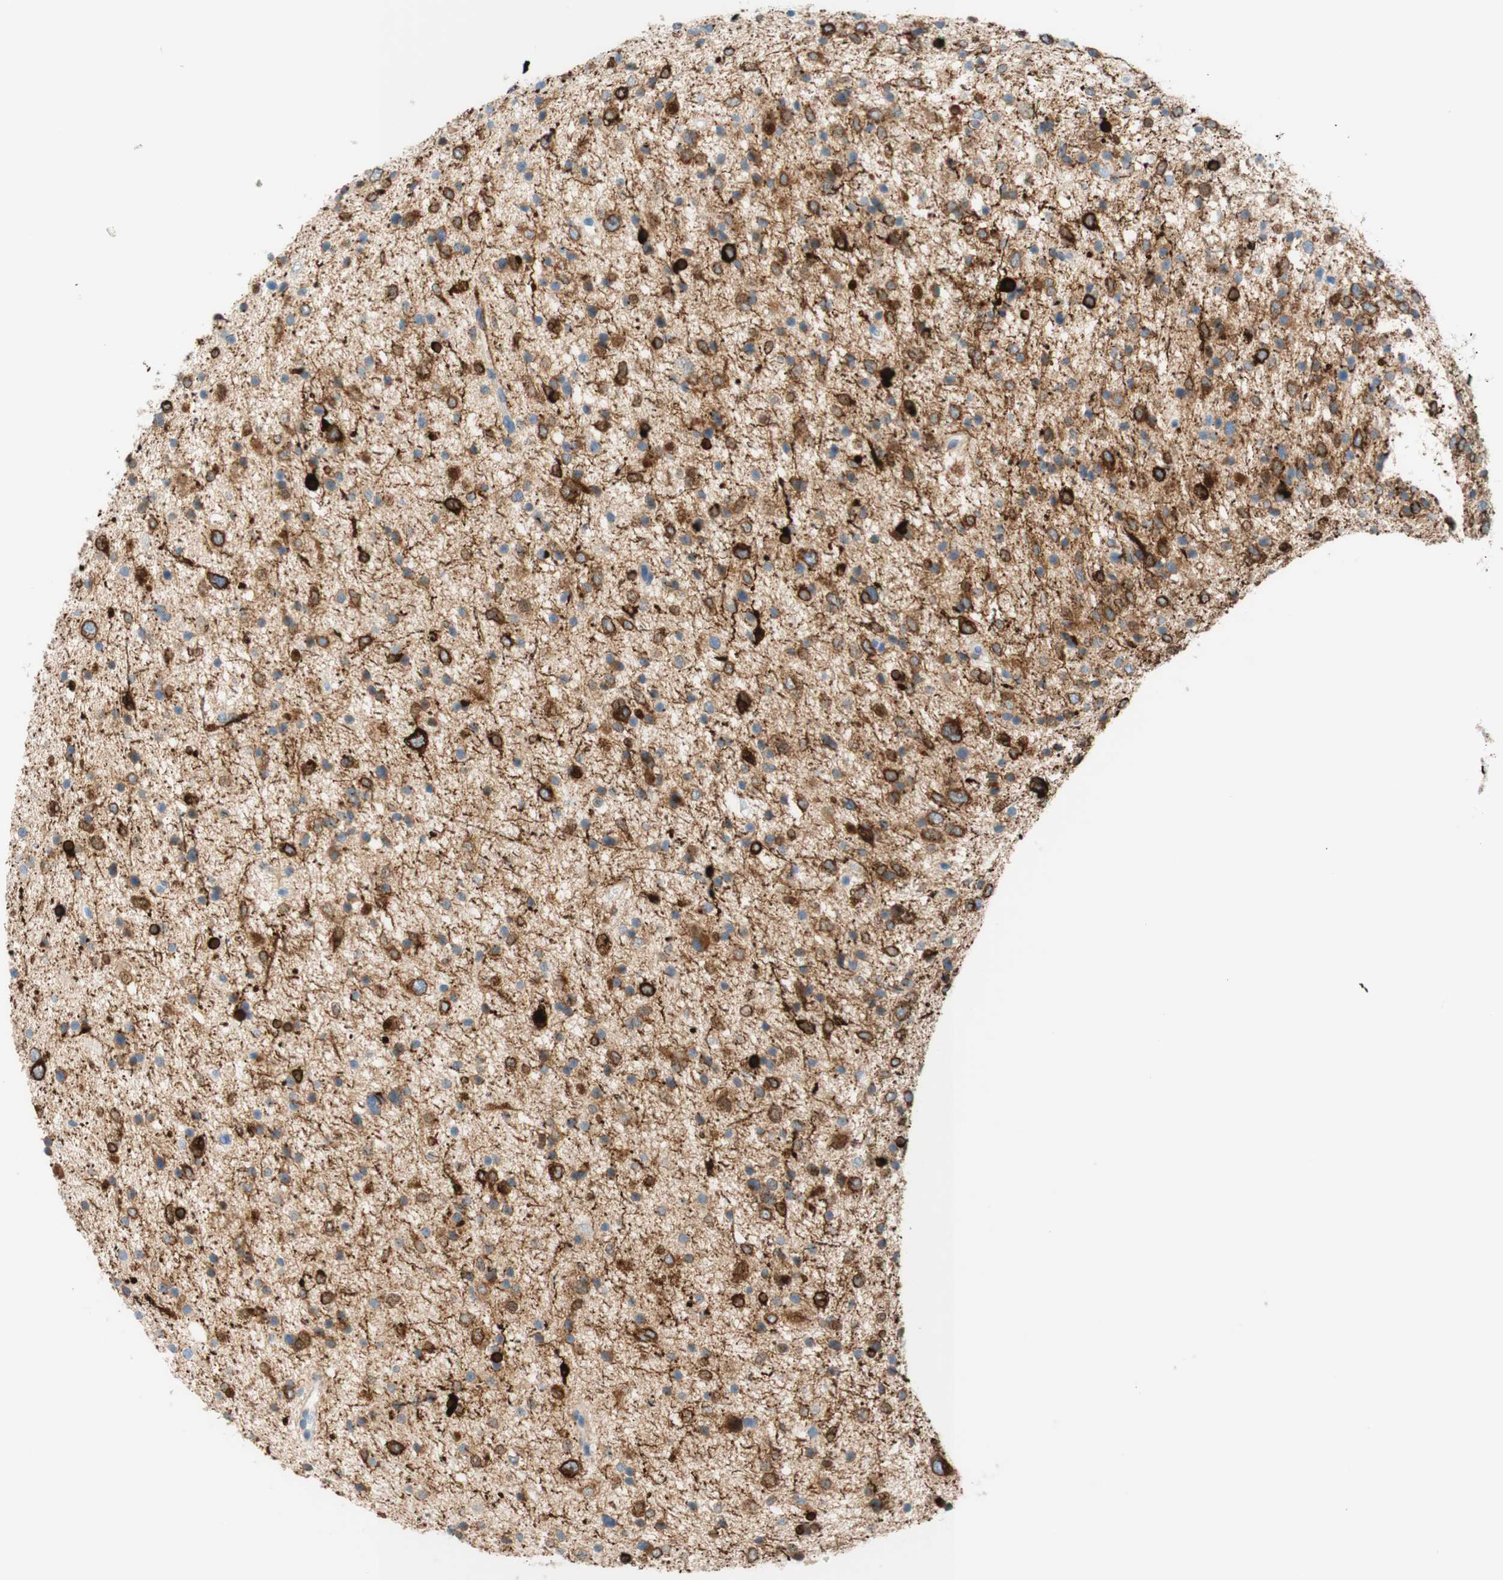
{"staining": {"intensity": "strong", "quantity": "<25%", "location": "cytoplasmic/membranous,nuclear"}, "tissue": "glioma", "cell_type": "Tumor cells", "image_type": "cancer", "snomed": [{"axis": "morphology", "description": "Glioma, malignant, Low grade"}, {"axis": "topography", "description": "Brain"}], "caption": "A brown stain labels strong cytoplasmic/membranous and nuclear staining of a protein in human low-grade glioma (malignant) tumor cells.", "gene": "STMN1", "patient": {"sex": "female", "age": 37}}